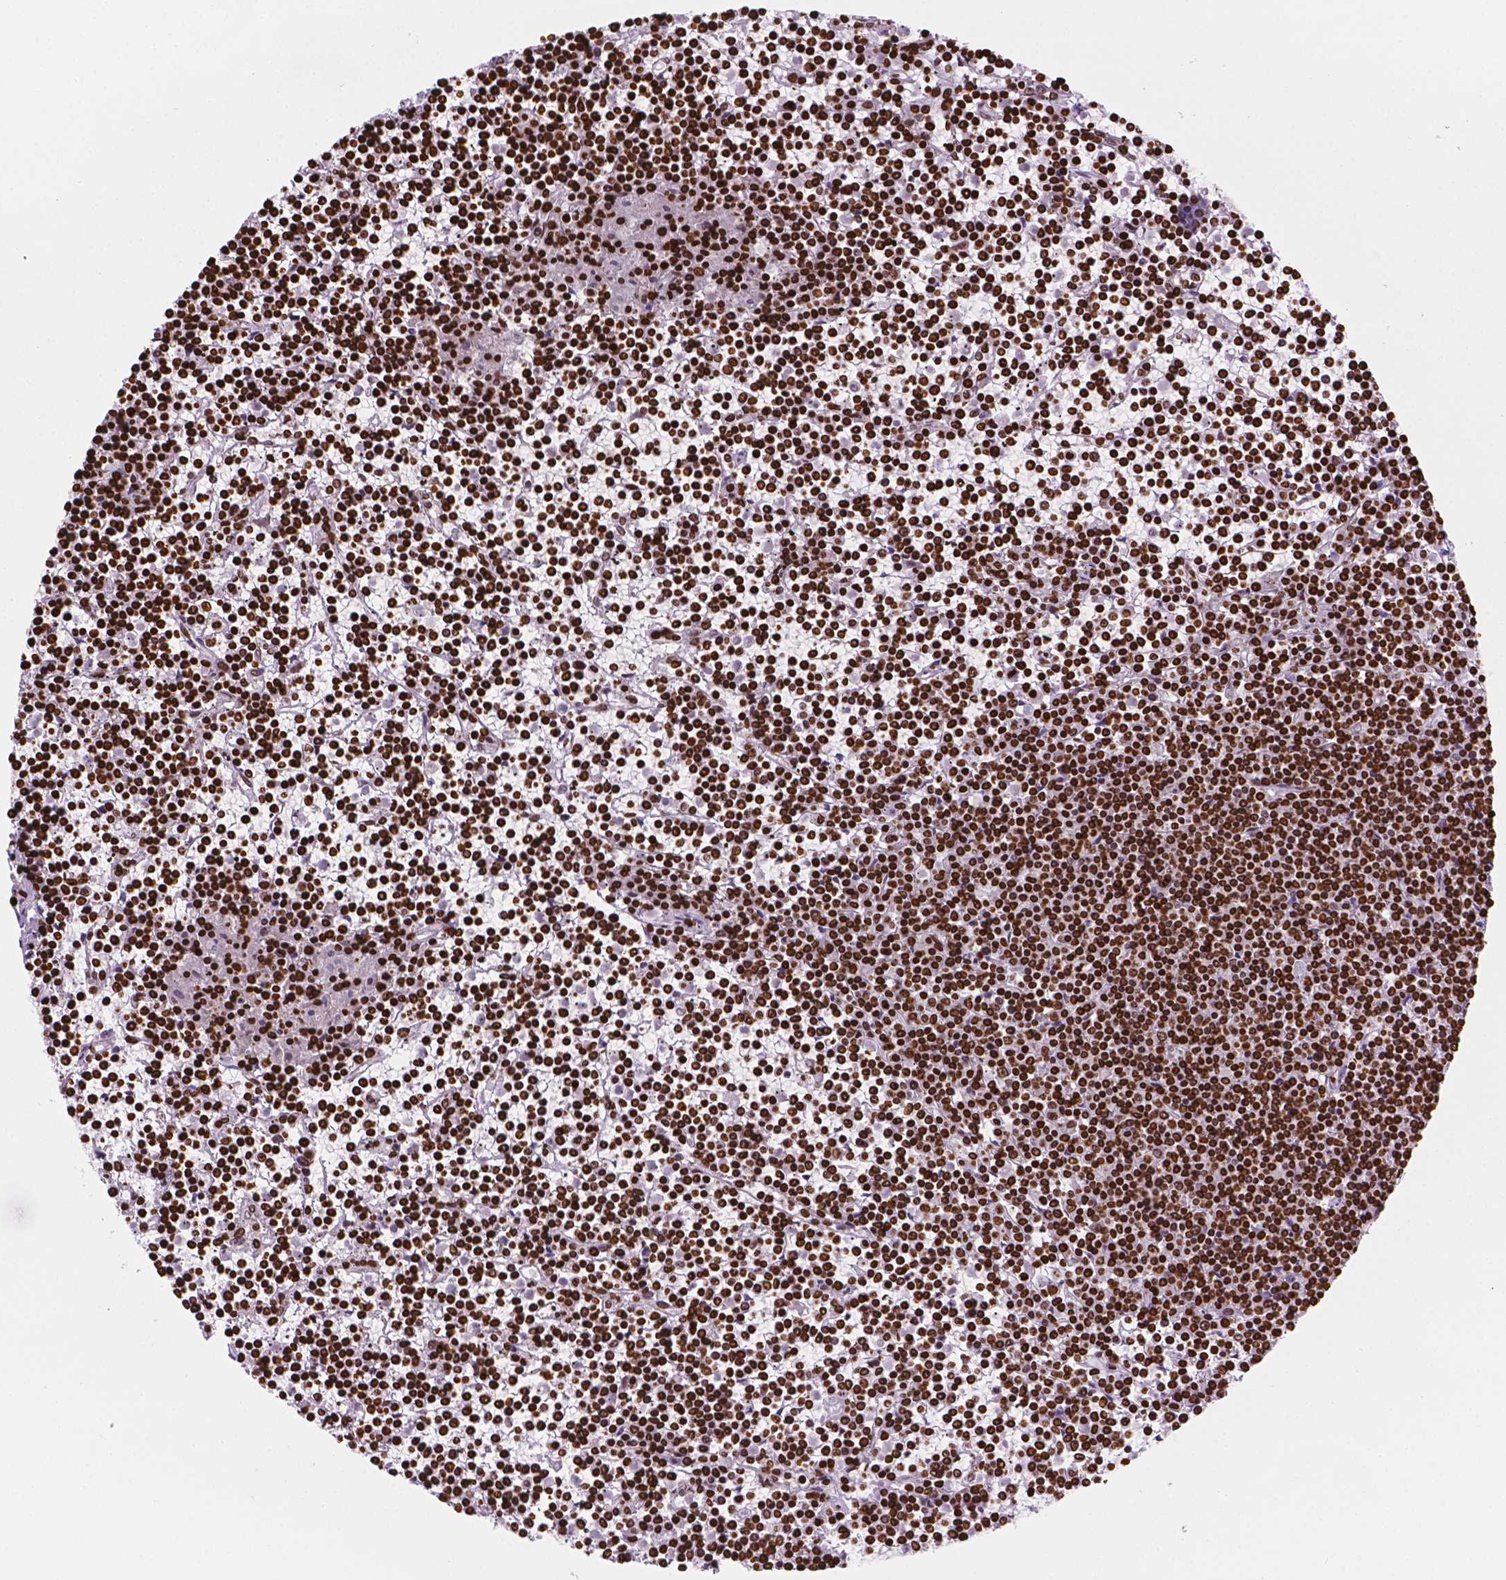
{"staining": {"intensity": "strong", "quantity": ">75%", "location": "nuclear"}, "tissue": "lymphoma", "cell_type": "Tumor cells", "image_type": "cancer", "snomed": [{"axis": "morphology", "description": "Malignant lymphoma, non-Hodgkin's type, Low grade"}, {"axis": "topography", "description": "Spleen"}], "caption": "Brown immunohistochemical staining in lymphoma reveals strong nuclear expression in about >75% of tumor cells.", "gene": "CBY3", "patient": {"sex": "female", "age": 19}}